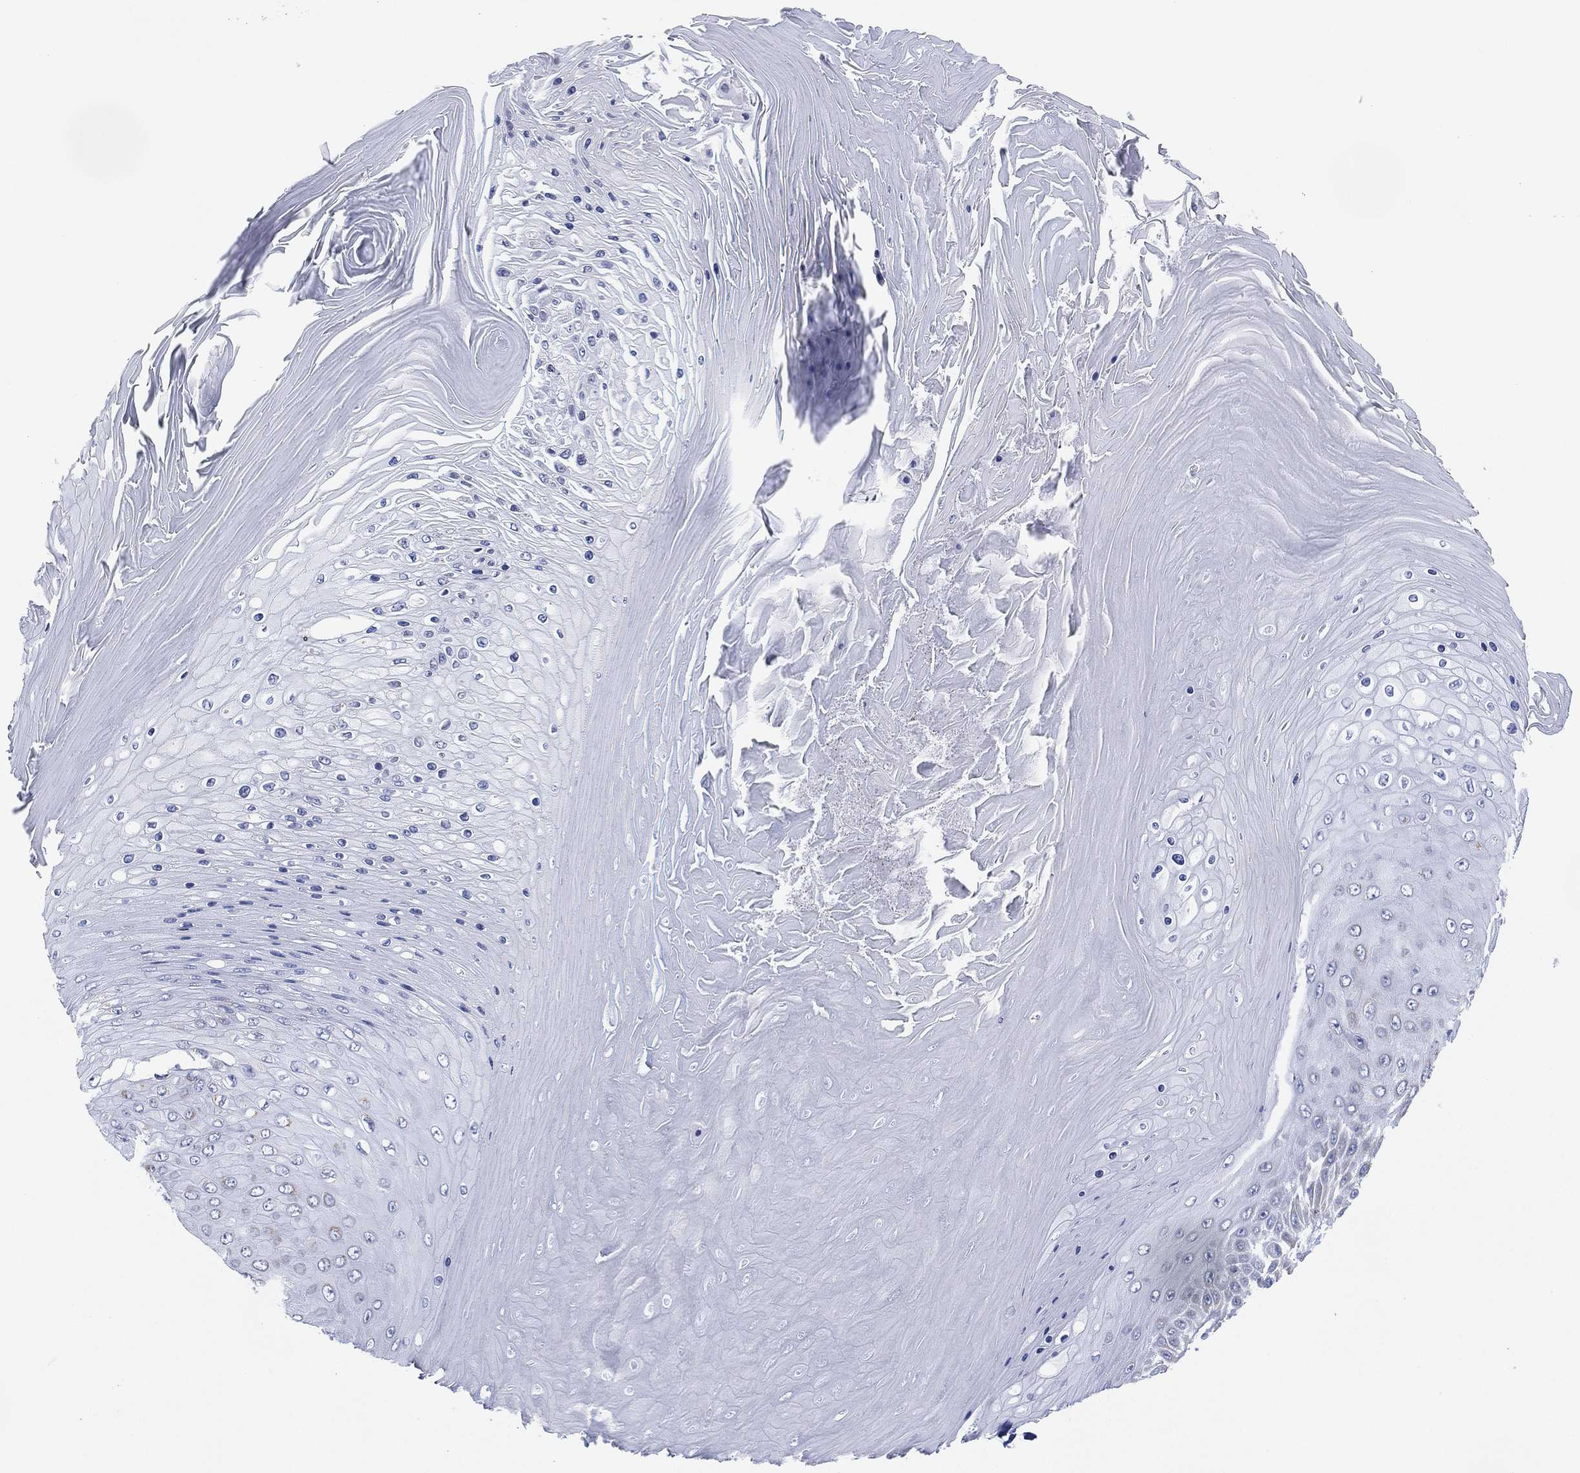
{"staining": {"intensity": "negative", "quantity": "none", "location": "none"}, "tissue": "skin cancer", "cell_type": "Tumor cells", "image_type": "cancer", "snomed": [{"axis": "morphology", "description": "Squamous cell carcinoma, NOS"}, {"axis": "topography", "description": "Skin"}], "caption": "There is no significant staining in tumor cells of squamous cell carcinoma (skin). The staining is performed using DAB (3,3'-diaminobenzidine) brown chromogen with nuclei counter-stained in using hematoxylin.", "gene": "CFTR", "patient": {"sex": "male", "age": 62}}